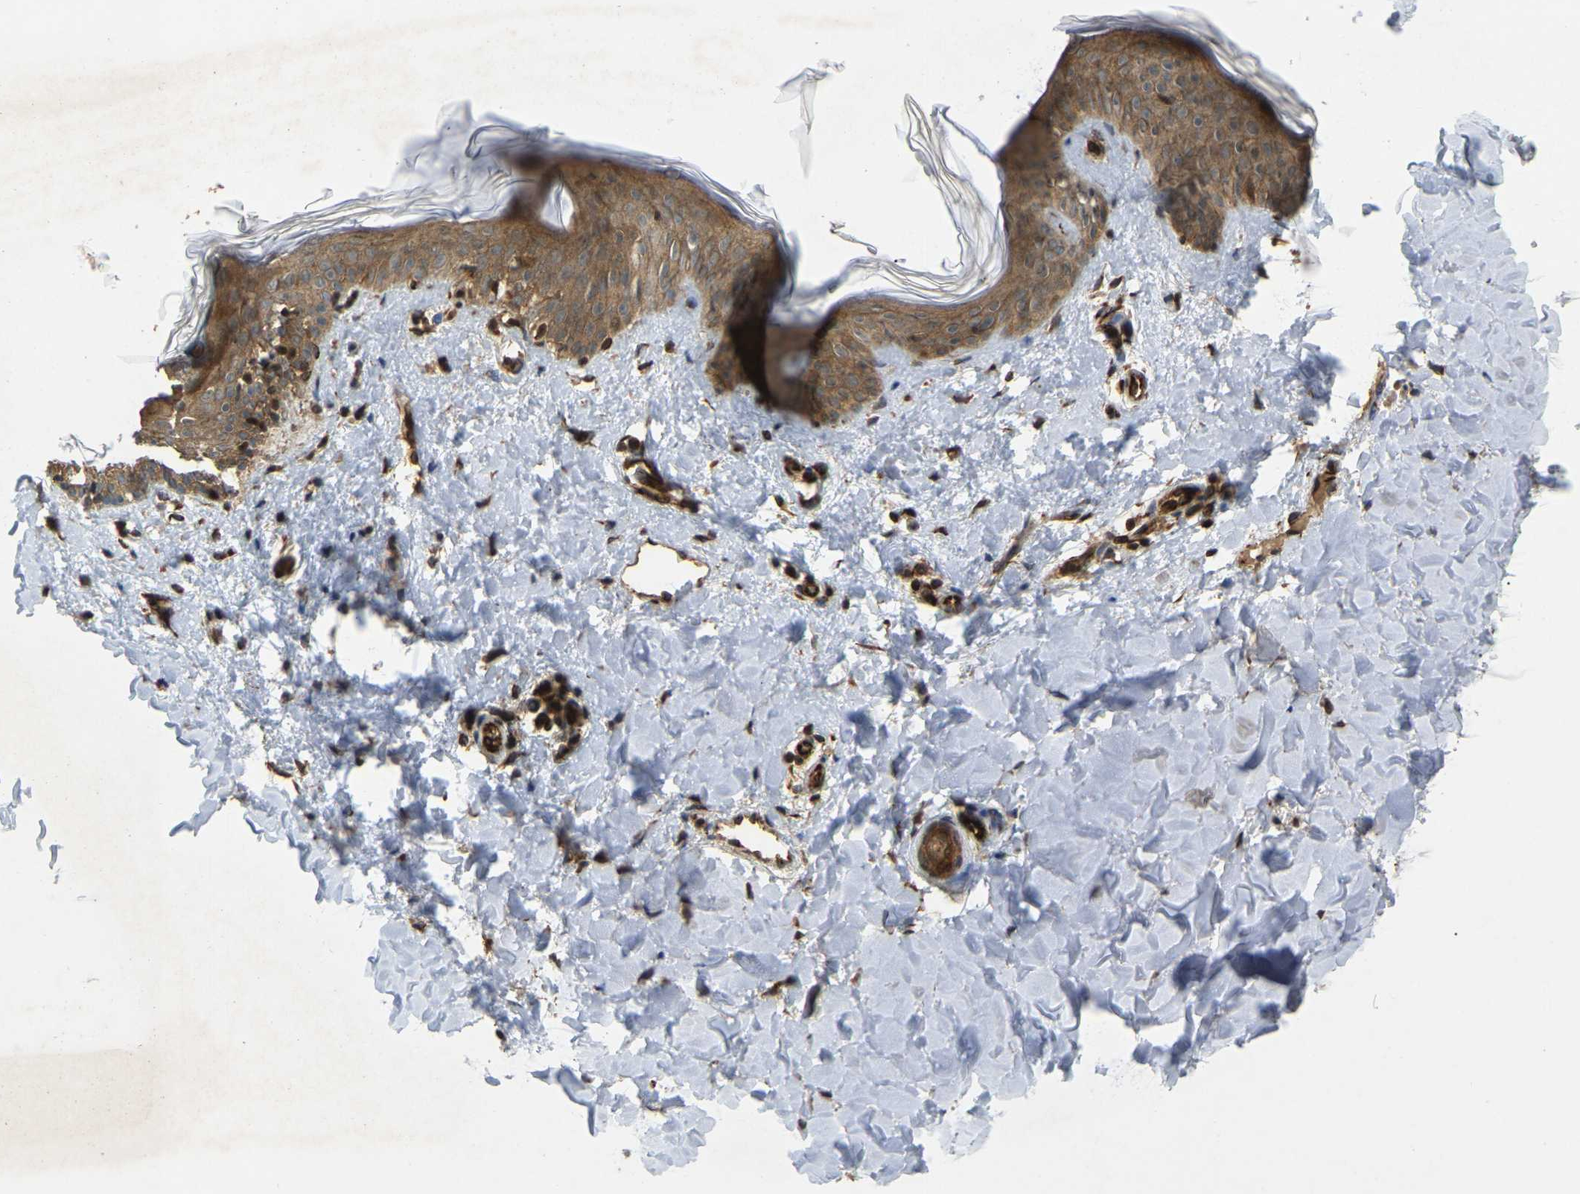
{"staining": {"intensity": "strong", "quantity": ">75%", "location": "cytoplasmic/membranous"}, "tissue": "skin", "cell_type": "Fibroblasts", "image_type": "normal", "snomed": [{"axis": "morphology", "description": "Normal tissue, NOS"}, {"axis": "topography", "description": "Skin"}], "caption": "This is a histology image of immunohistochemistry staining of benign skin, which shows strong positivity in the cytoplasmic/membranous of fibroblasts.", "gene": "KIAA1549", "patient": {"sex": "female", "age": 17}}